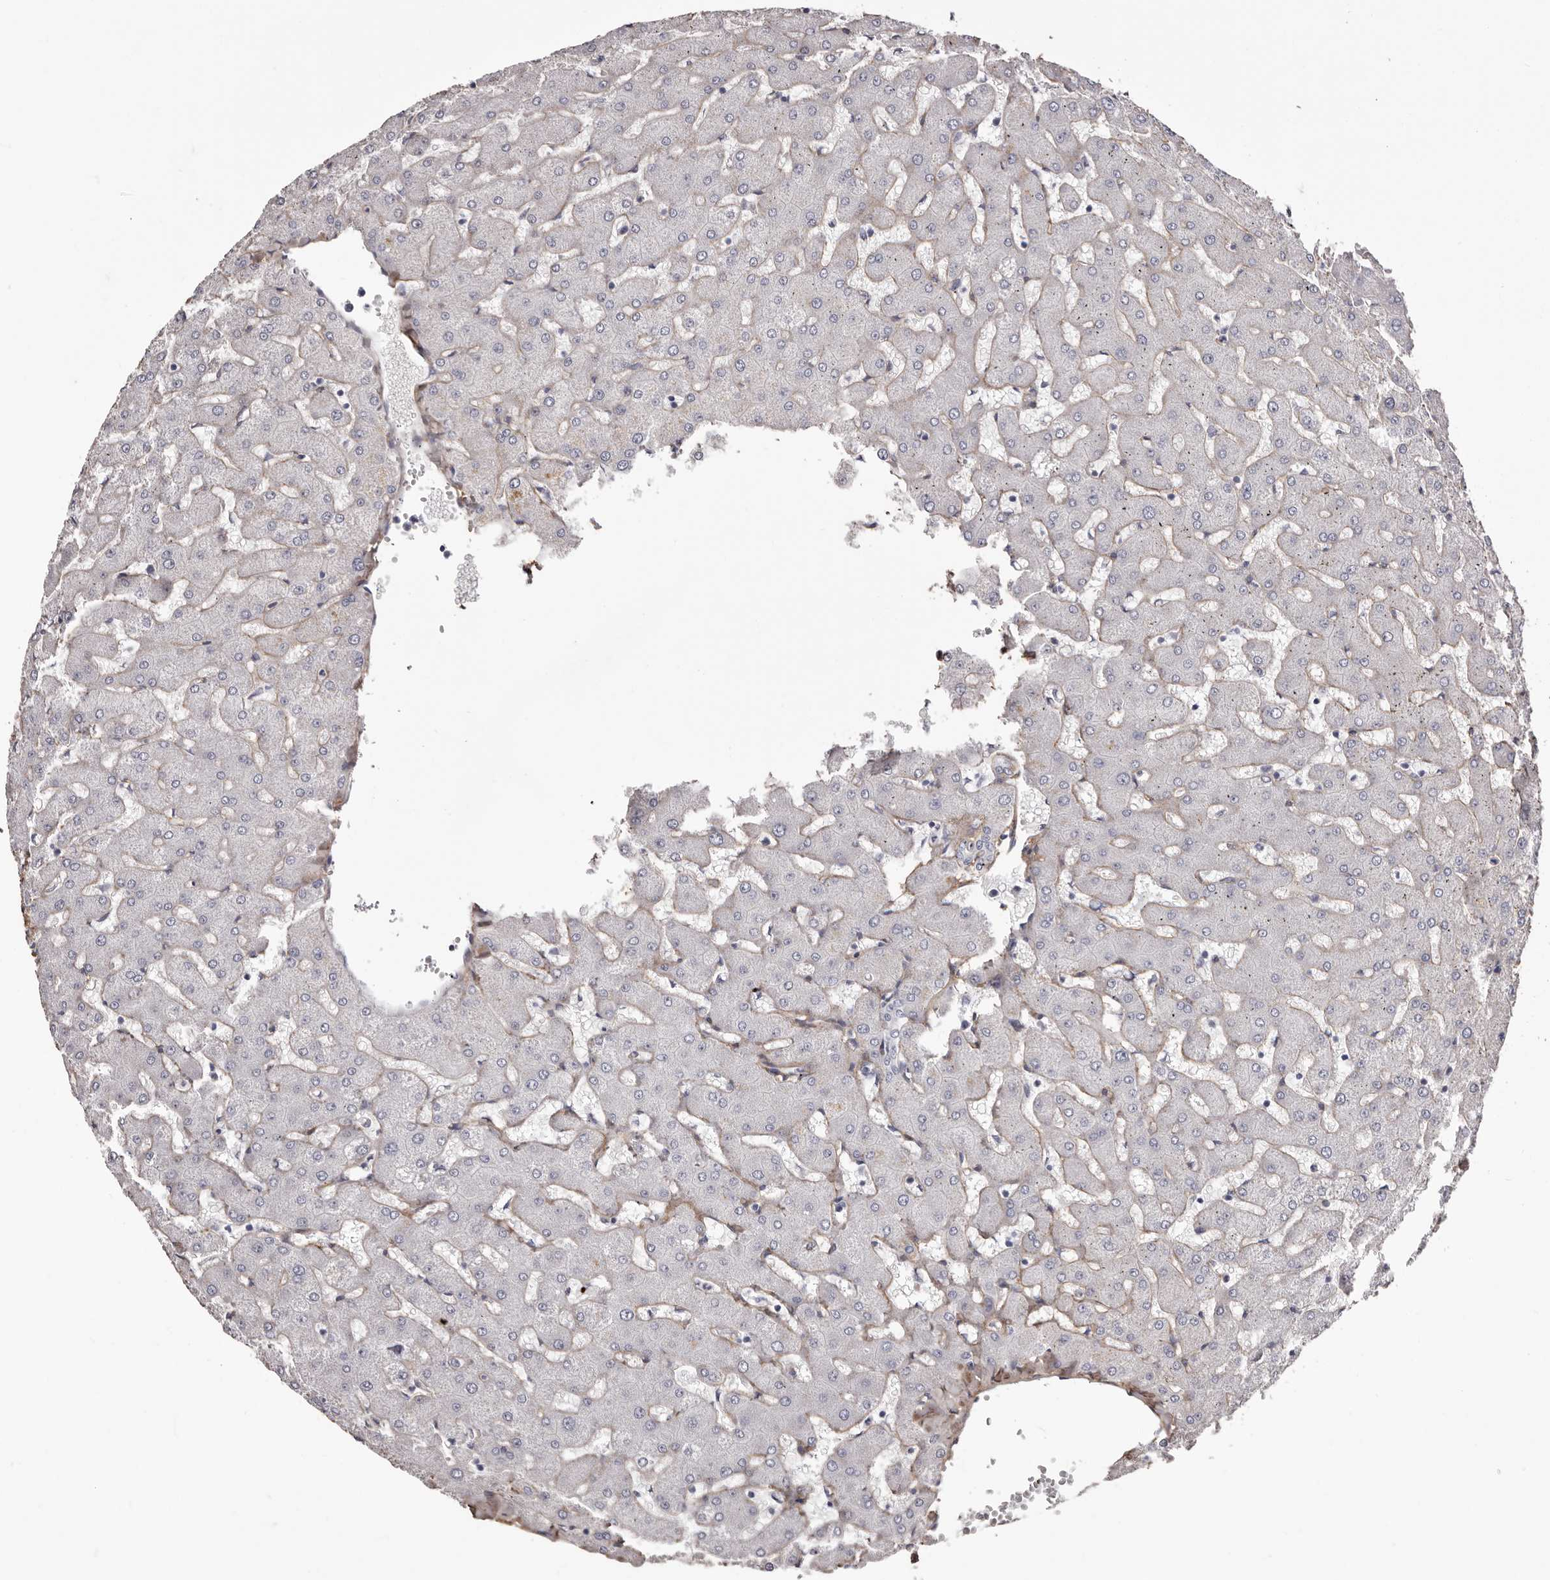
{"staining": {"intensity": "negative", "quantity": "none", "location": "none"}, "tissue": "liver", "cell_type": "Cholangiocytes", "image_type": "normal", "snomed": [{"axis": "morphology", "description": "Normal tissue, NOS"}, {"axis": "topography", "description": "Liver"}], "caption": "Micrograph shows no protein expression in cholangiocytes of normal liver. The staining is performed using DAB (3,3'-diaminobenzidine) brown chromogen with nuclei counter-stained in using hematoxylin.", "gene": "COL6A1", "patient": {"sex": "female", "age": 63}}